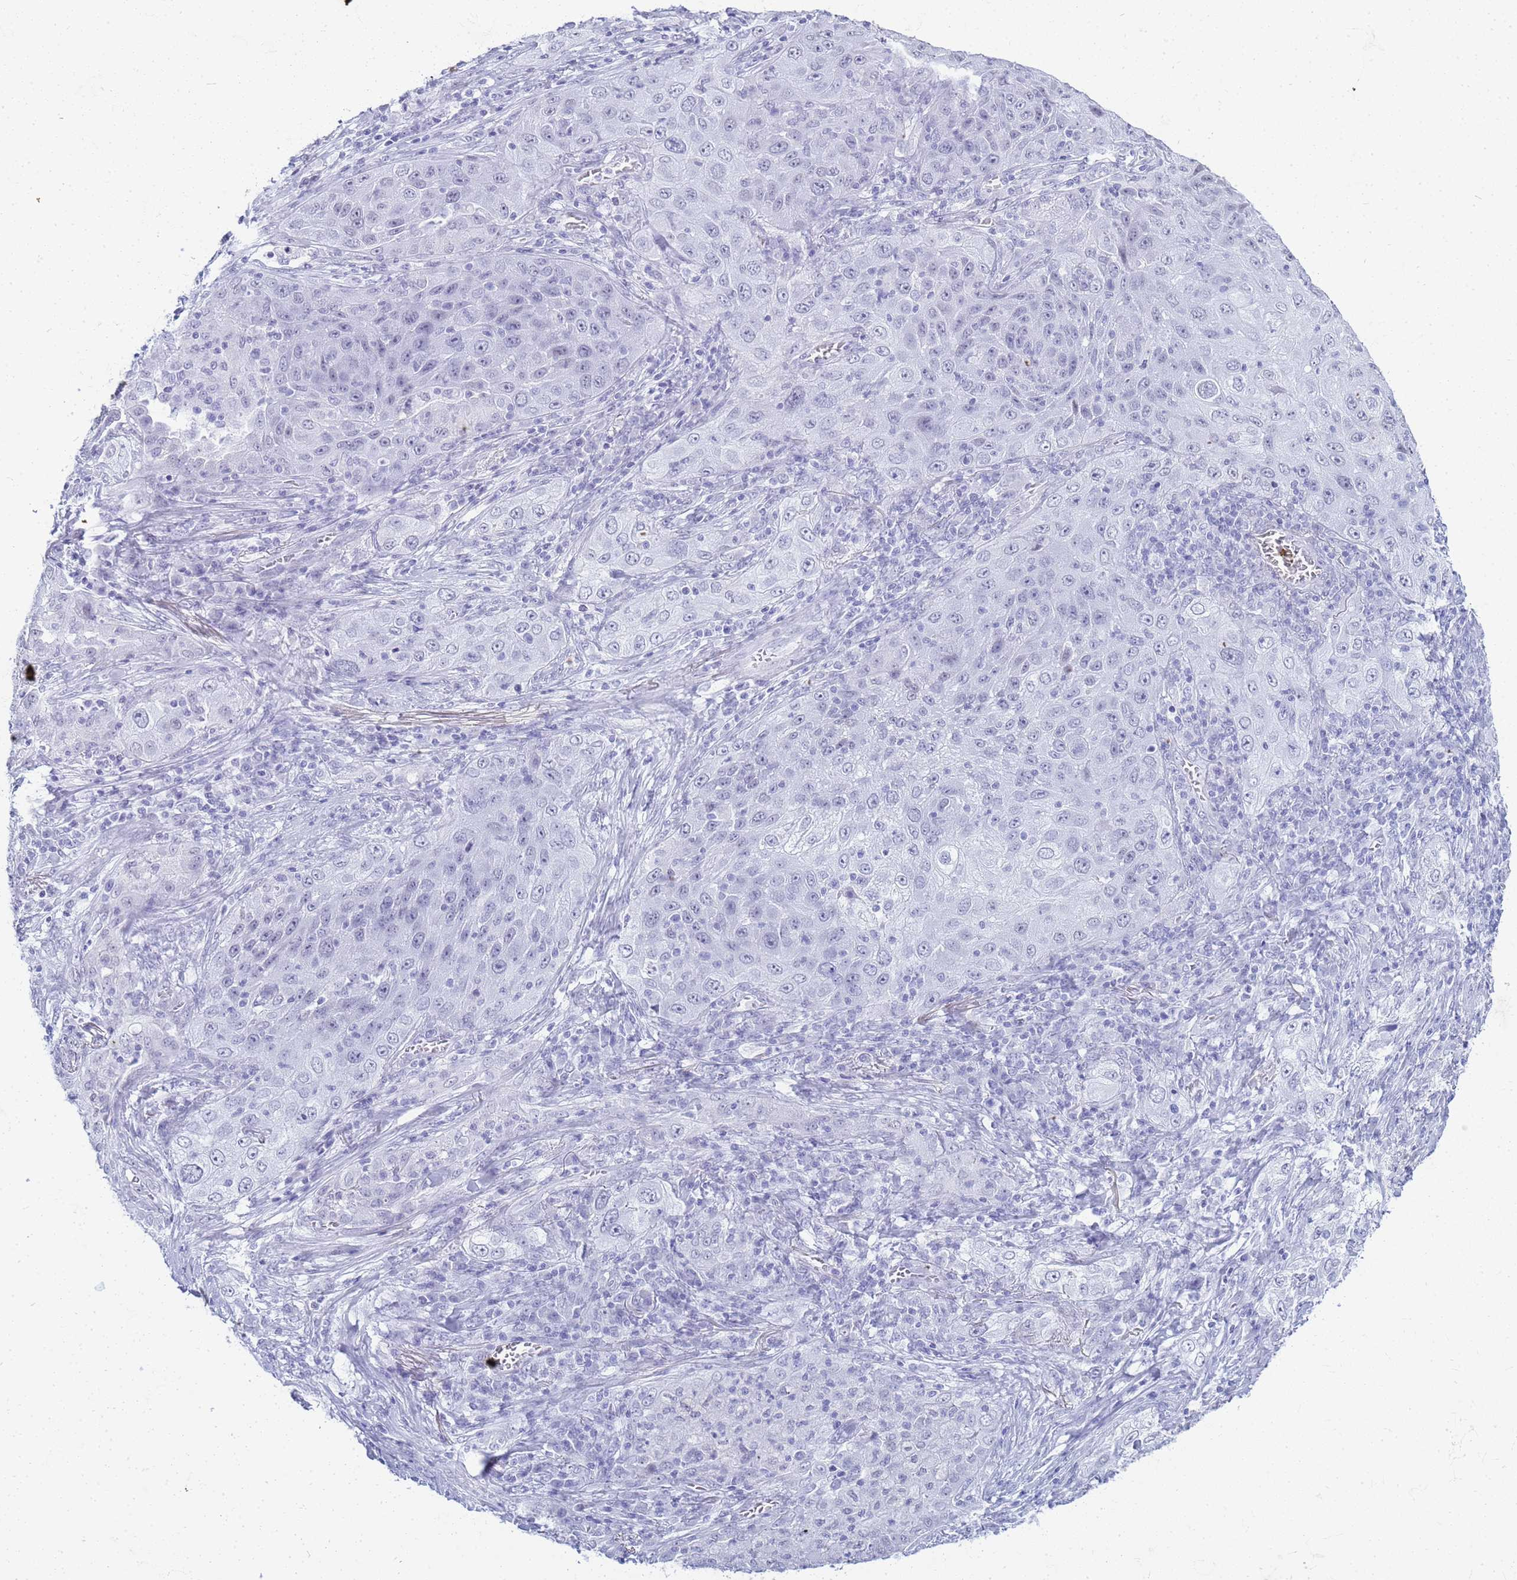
{"staining": {"intensity": "negative", "quantity": "none", "location": "none"}, "tissue": "lung cancer", "cell_type": "Tumor cells", "image_type": "cancer", "snomed": [{"axis": "morphology", "description": "Squamous cell carcinoma, NOS"}, {"axis": "topography", "description": "Lung"}], "caption": "Lung cancer was stained to show a protein in brown. There is no significant expression in tumor cells.", "gene": "SLC7A9", "patient": {"sex": "female", "age": 69}}